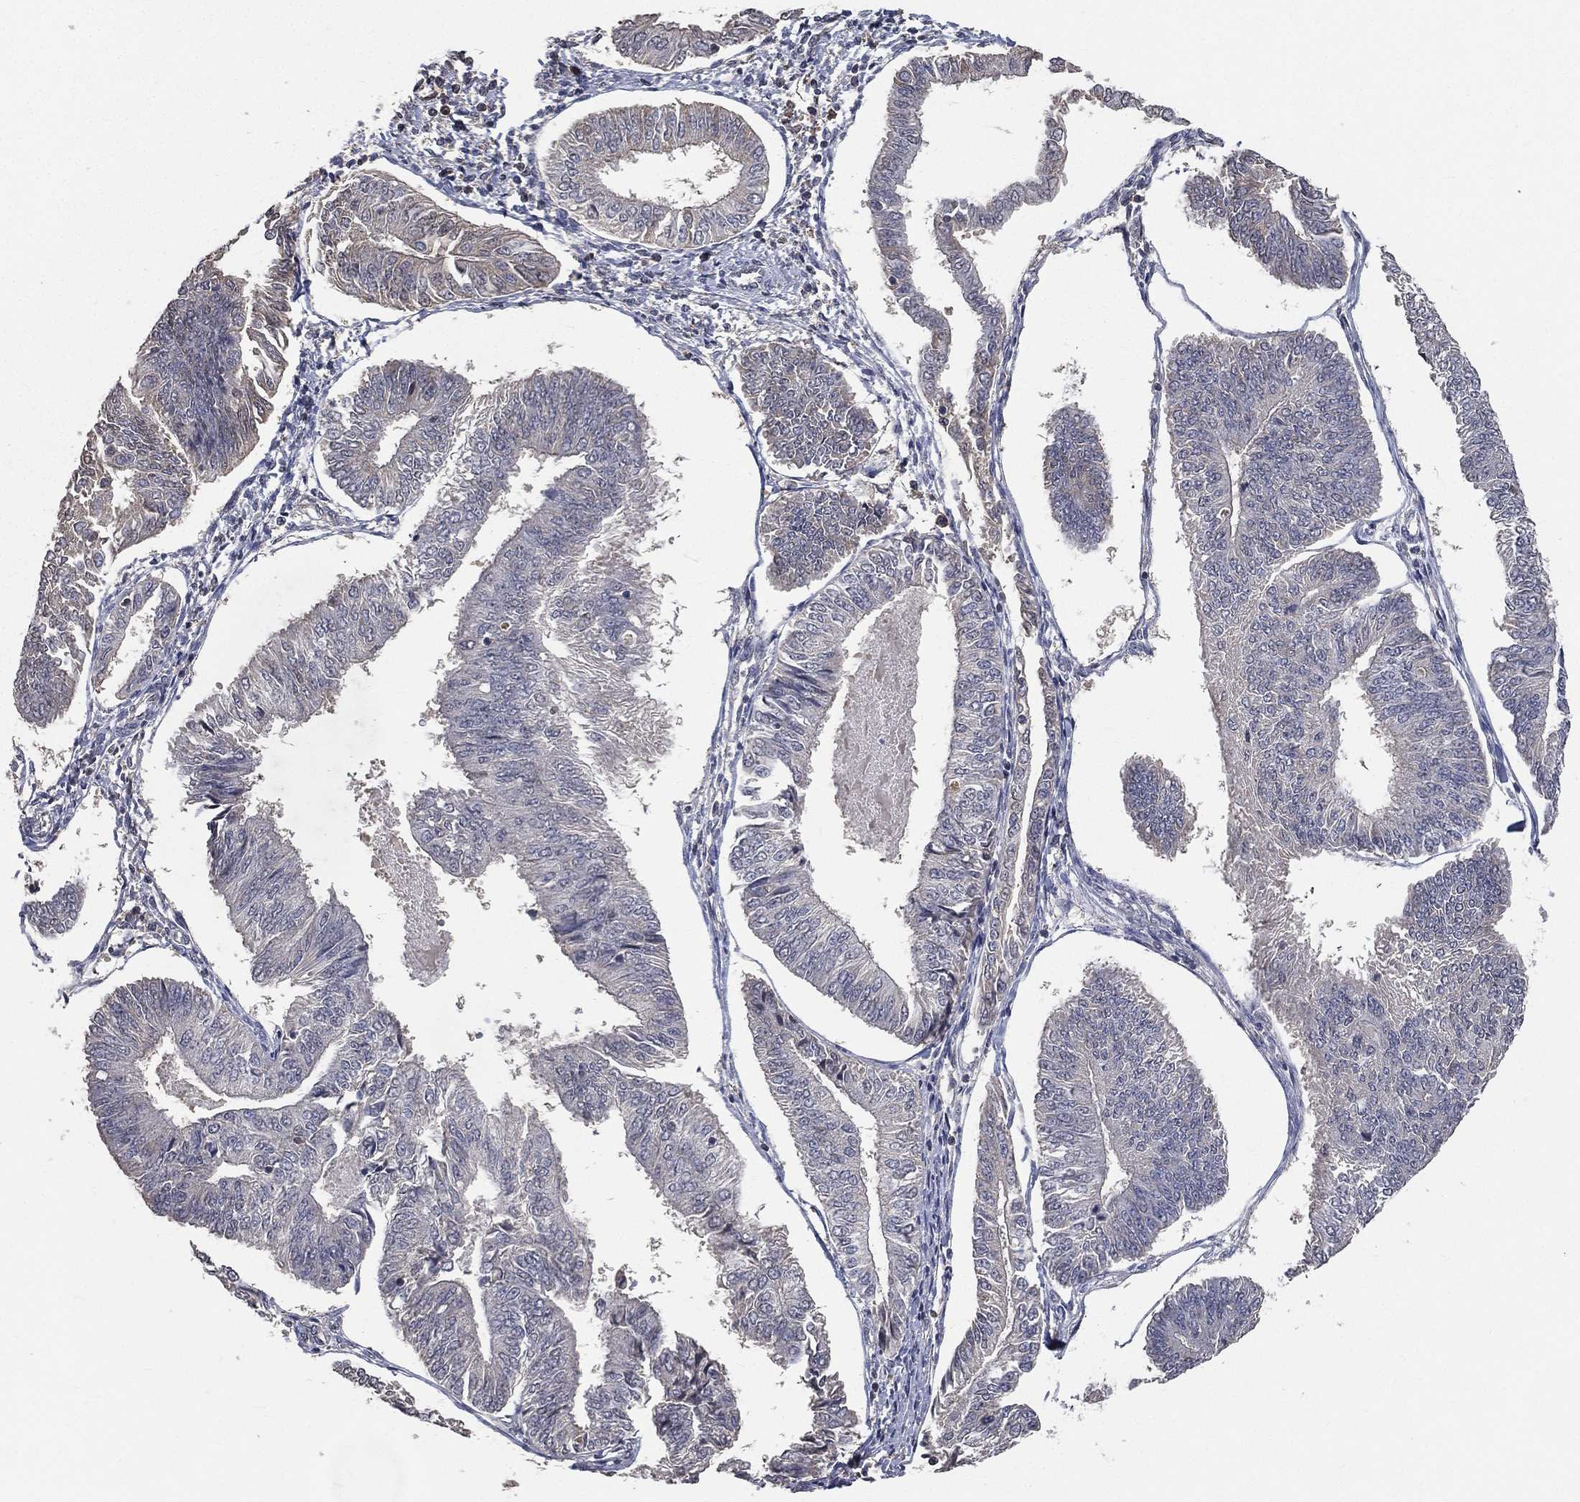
{"staining": {"intensity": "negative", "quantity": "none", "location": "none"}, "tissue": "endometrial cancer", "cell_type": "Tumor cells", "image_type": "cancer", "snomed": [{"axis": "morphology", "description": "Adenocarcinoma, NOS"}, {"axis": "topography", "description": "Endometrium"}], "caption": "Human endometrial cancer (adenocarcinoma) stained for a protein using immunohistochemistry (IHC) reveals no staining in tumor cells.", "gene": "SNAP25", "patient": {"sex": "female", "age": 58}}